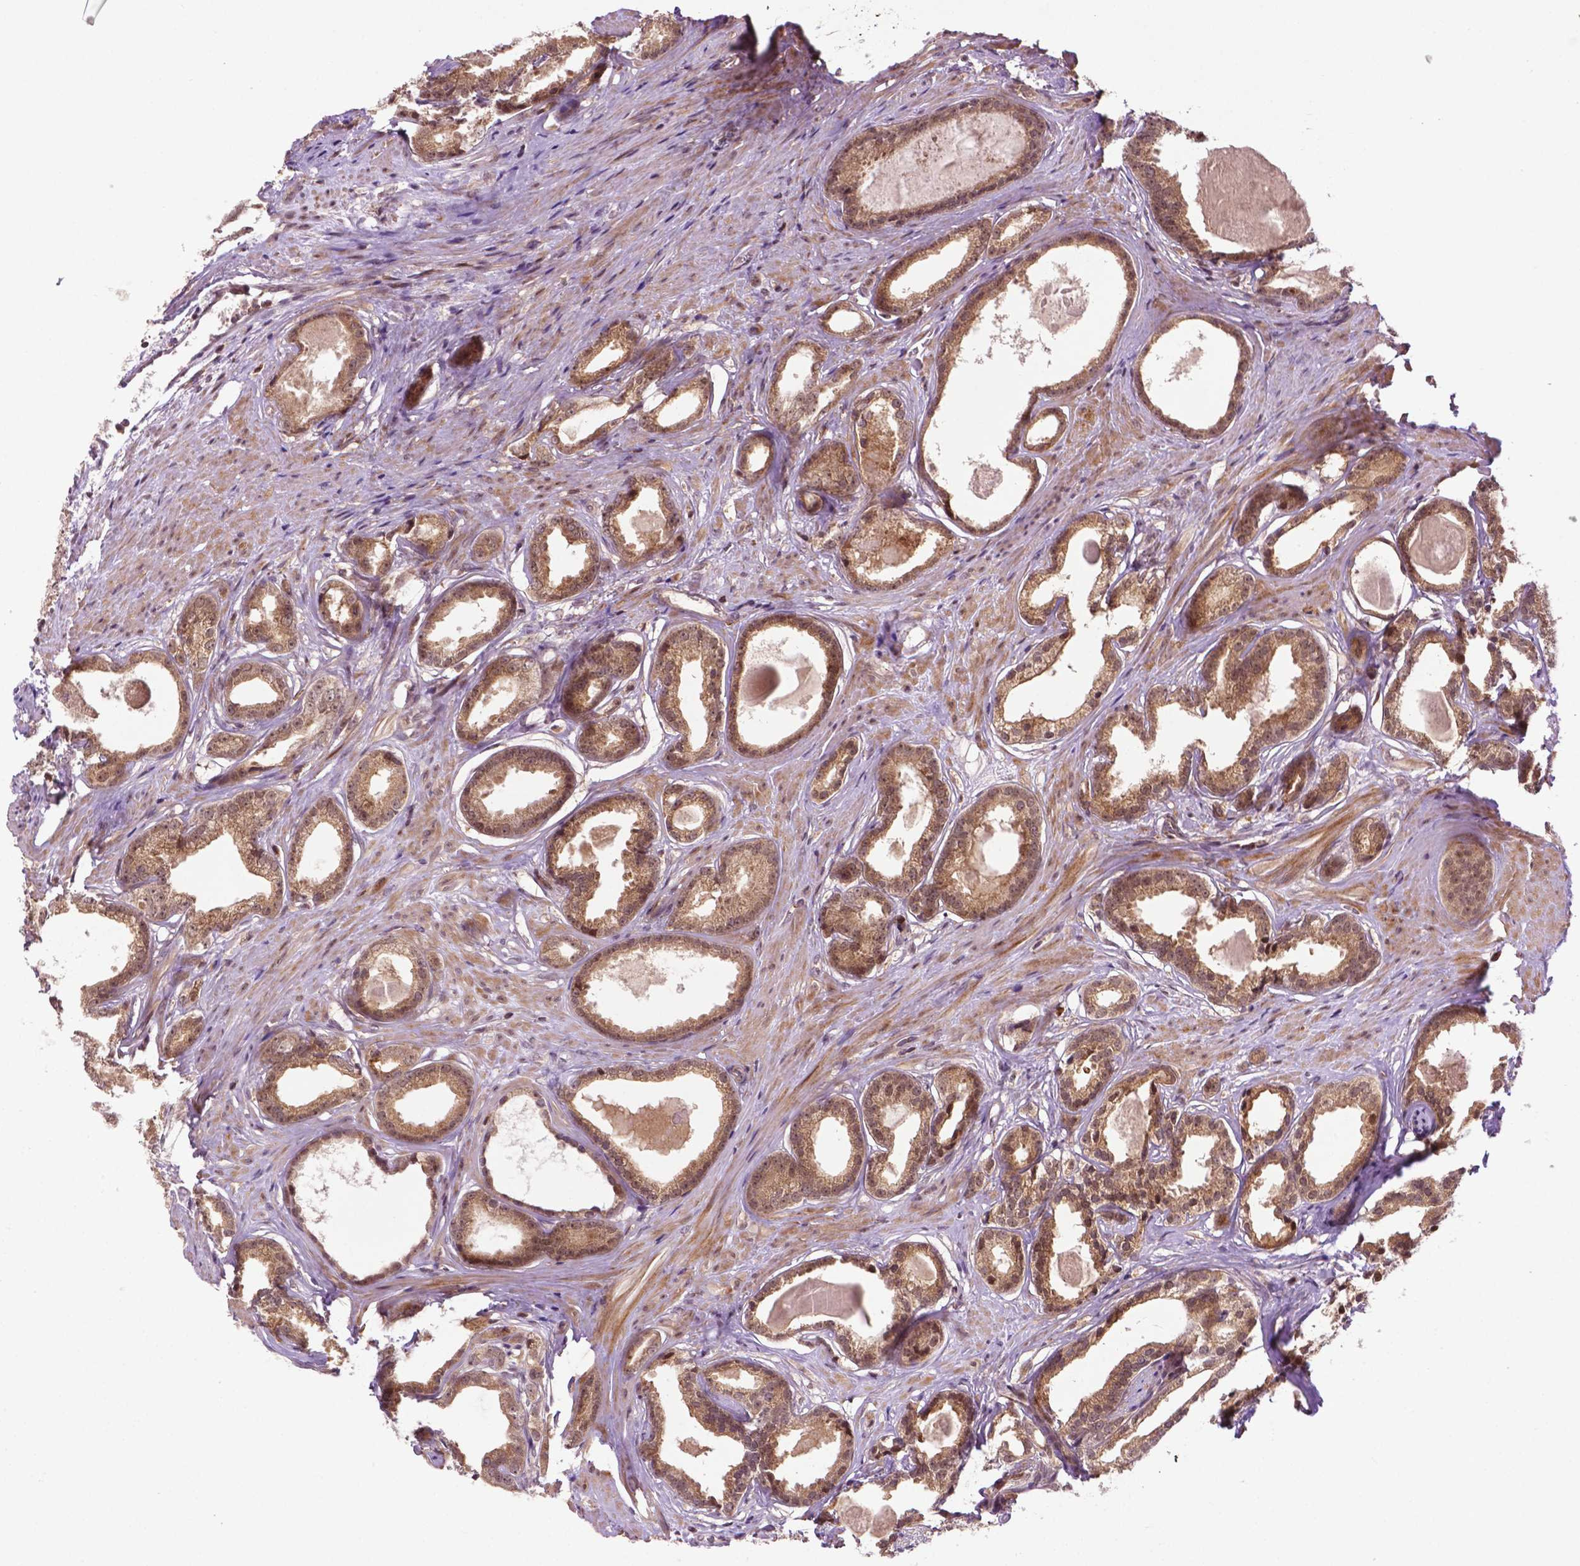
{"staining": {"intensity": "moderate", "quantity": ">75%", "location": "cytoplasmic/membranous,nuclear"}, "tissue": "prostate cancer", "cell_type": "Tumor cells", "image_type": "cancer", "snomed": [{"axis": "morphology", "description": "Adenocarcinoma, Low grade"}, {"axis": "topography", "description": "Prostate"}], "caption": "Immunohistochemistry (IHC) of human adenocarcinoma (low-grade) (prostate) exhibits medium levels of moderate cytoplasmic/membranous and nuclear positivity in approximately >75% of tumor cells.", "gene": "TMX2", "patient": {"sex": "male", "age": 65}}